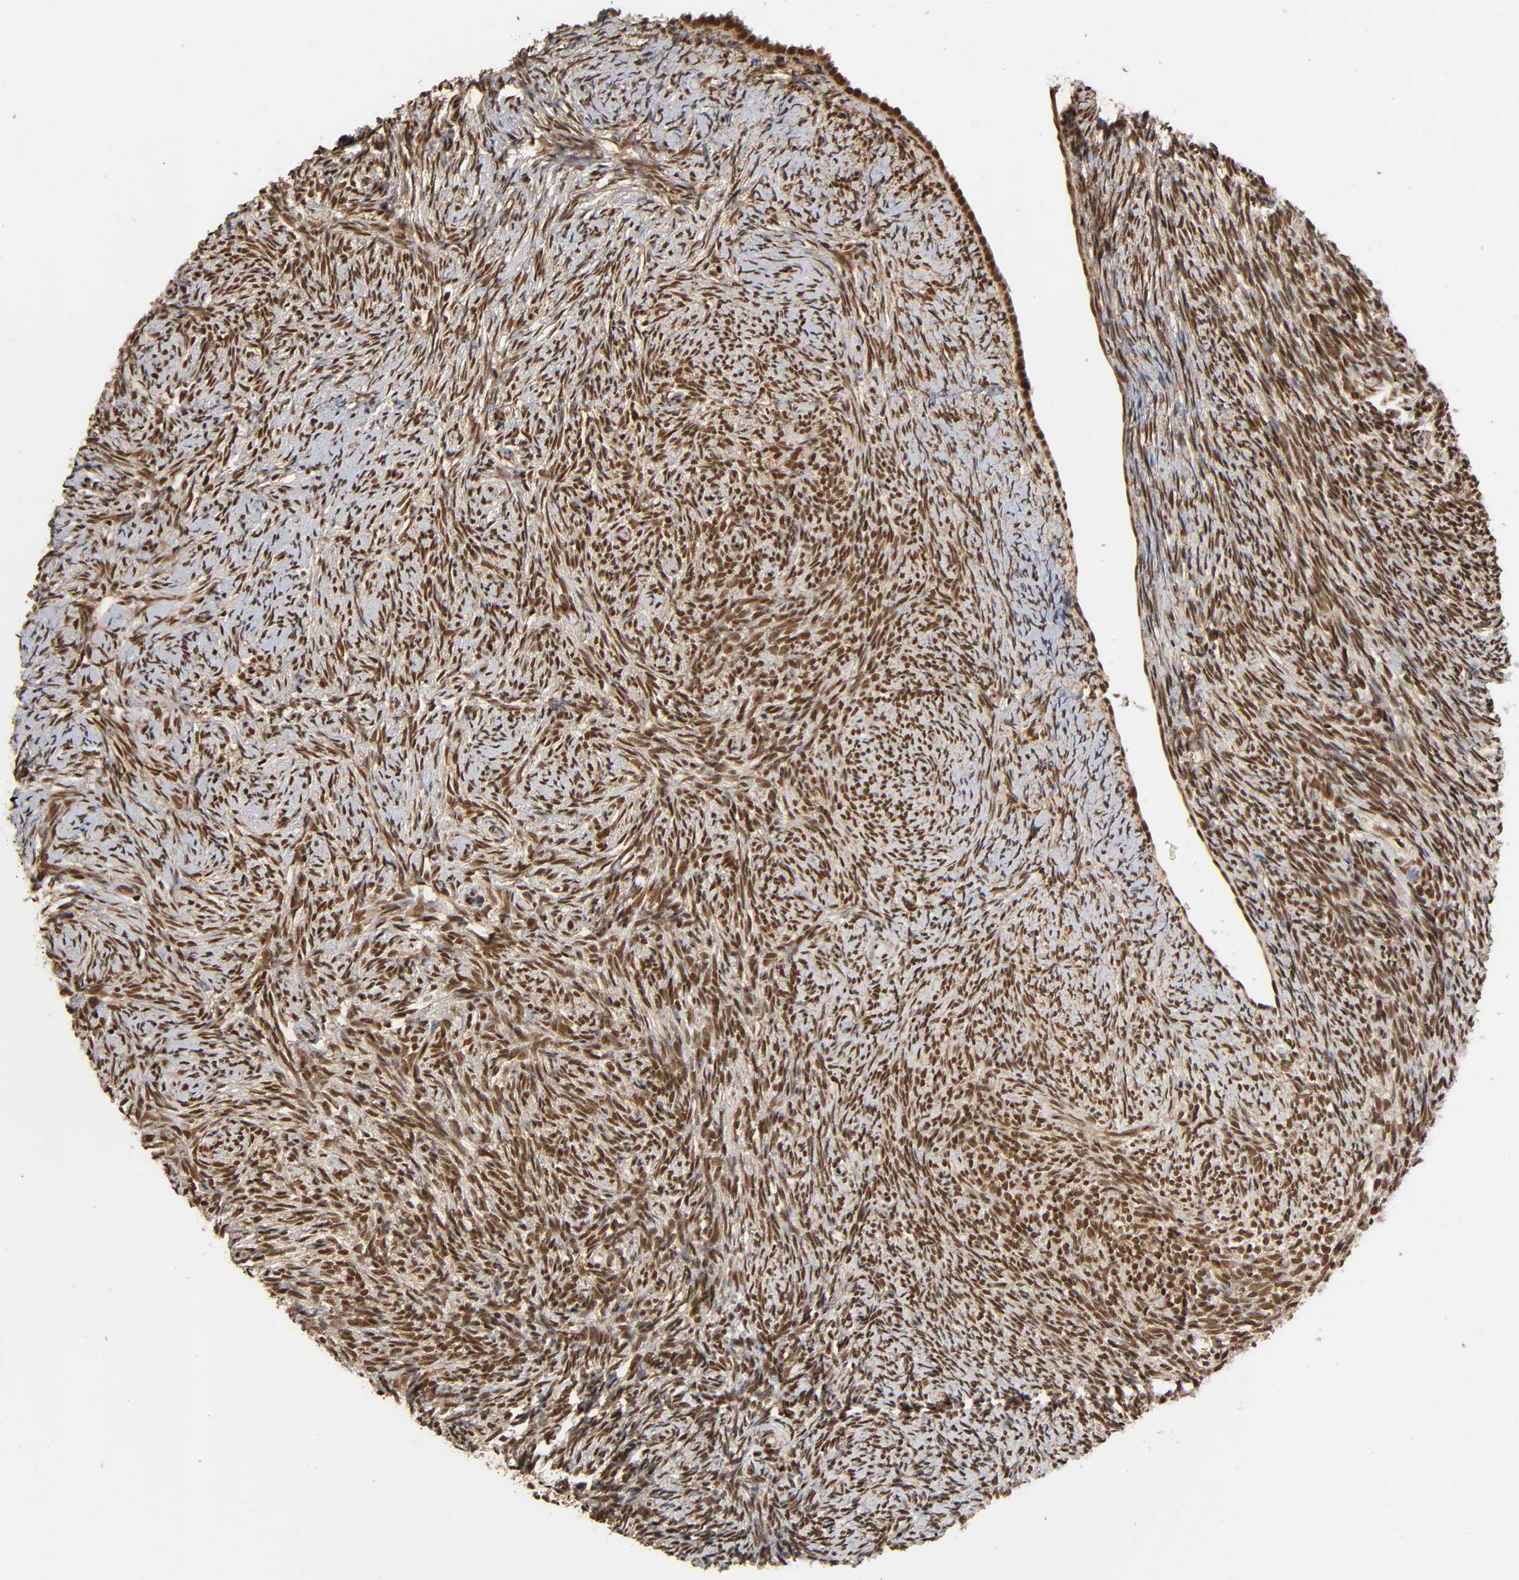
{"staining": {"intensity": "strong", "quantity": ">75%", "location": "nuclear"}, "tissue": "ovary", "cell_type": "Ovarian stroma cells", "image_type": "normal", "snomed": [{"axis": "morphology", "description": "Normal tissue, NOS"}, {"axis": "topography", "description": "Ovary"}], "caption": "Protein staining by immunohistochemistry (IHC) demonstrates strong nuclear staining in about >75% of ovarian stroma cells in normal ovary.", "gene": "ZNF384", "patient": {"sex": "female", "age": 60}}